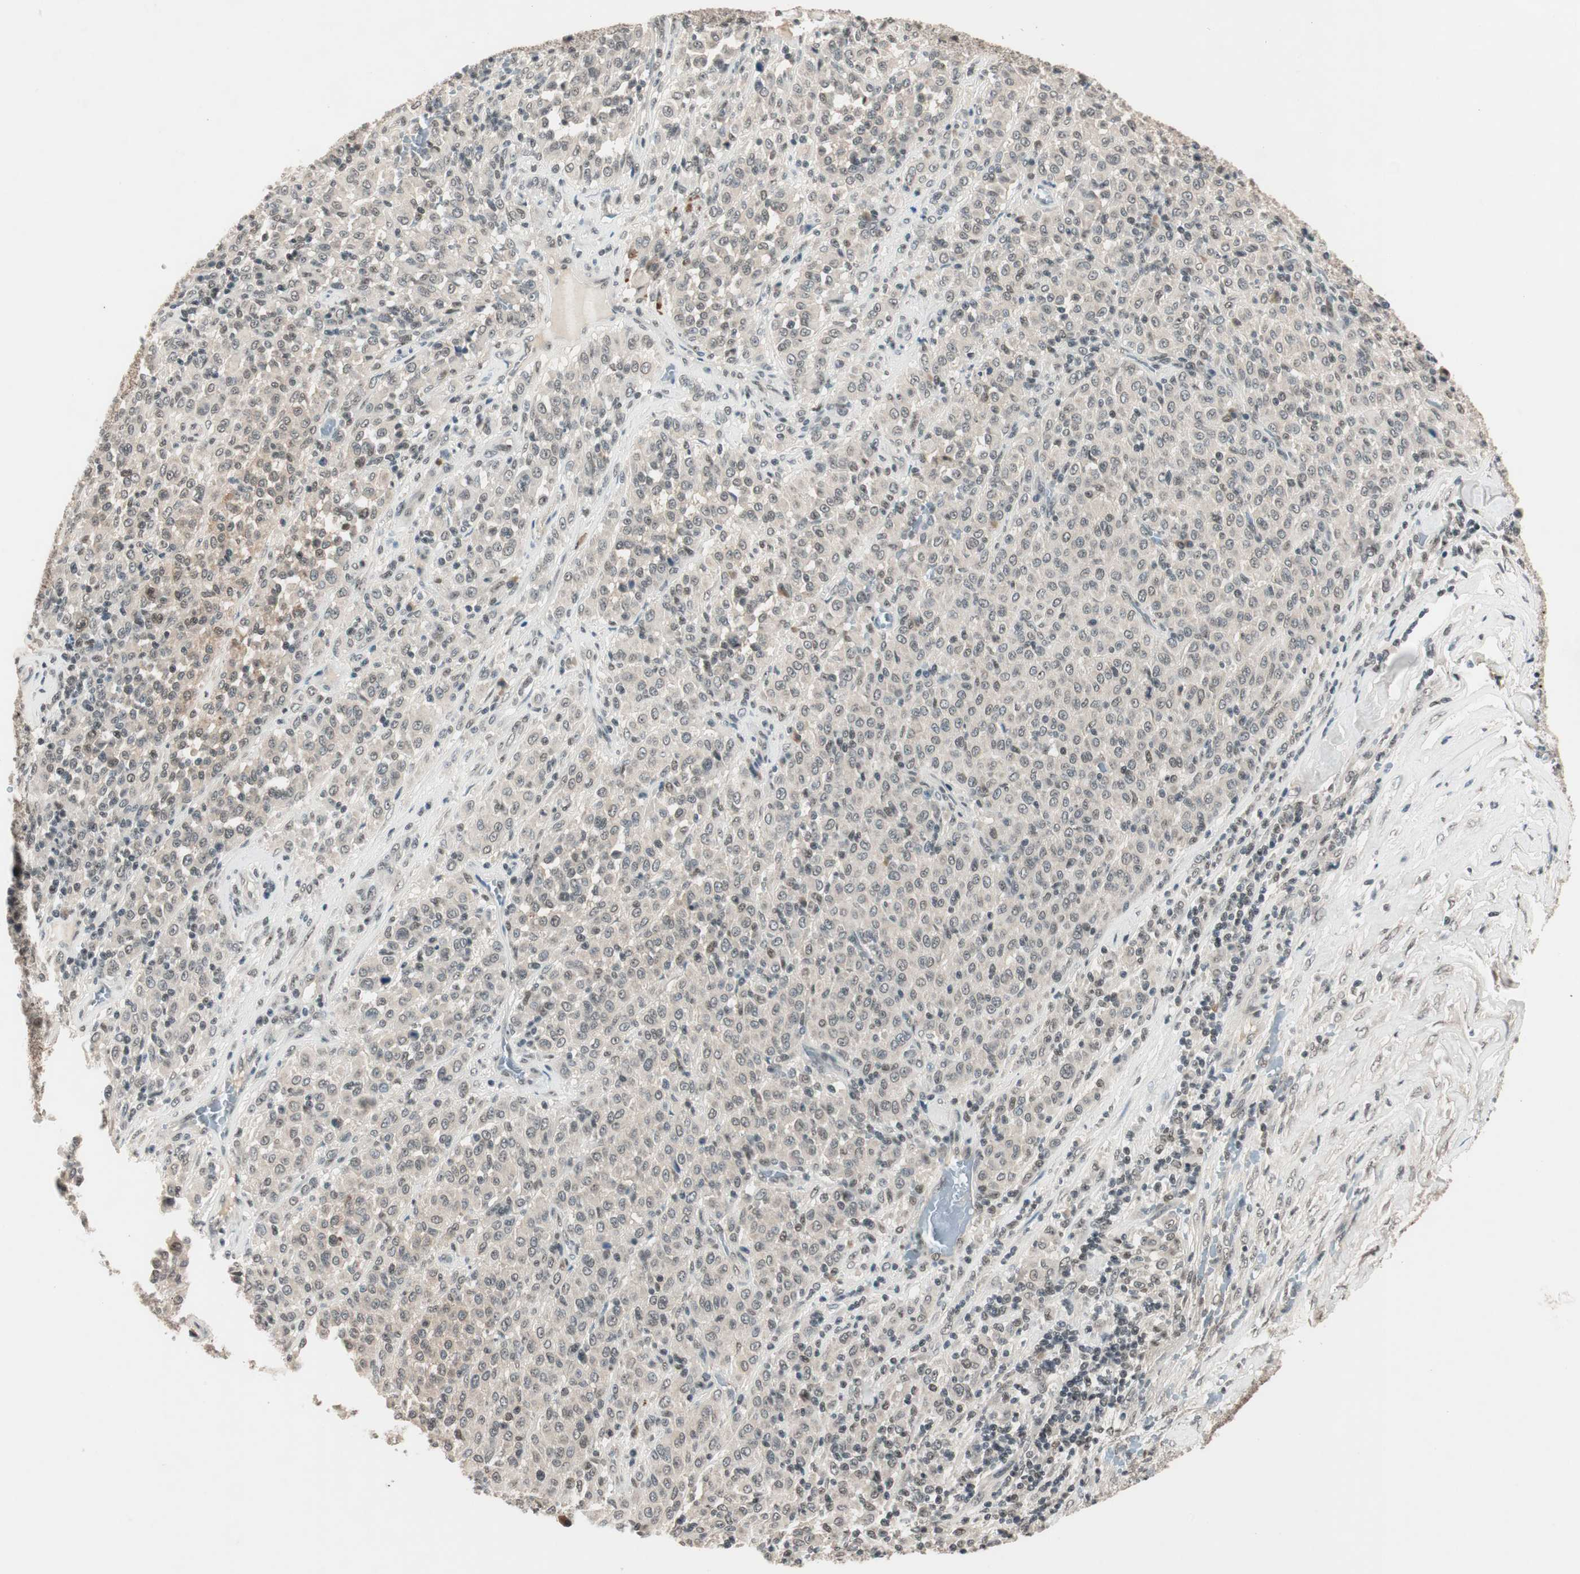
{"staining": {"intensity": "weak", "quantity": "<25%", "location": "cytoplasmic/membranous,nuclear"}, "tissue": "melanoma", "cell_type": "Tumor cells", "image_type": "cancer", "snomed": [{"axis": "morphology", "description": "Malignant melanoma, Metastatic site"}, {"axis": "topography", "description": "Pancreas"}], "caption": "This image is of malignant melanoma (metastatic site) stained with immunohistochemistry to label a protein in brown with the nuclei are counter-stained blue. There is no expression in tumor cells. (DAB IHC visualized using brightfield microscopy, high magnification).", "gene": "NFRKB", "patient": {"sex": "female", "age": 30}}